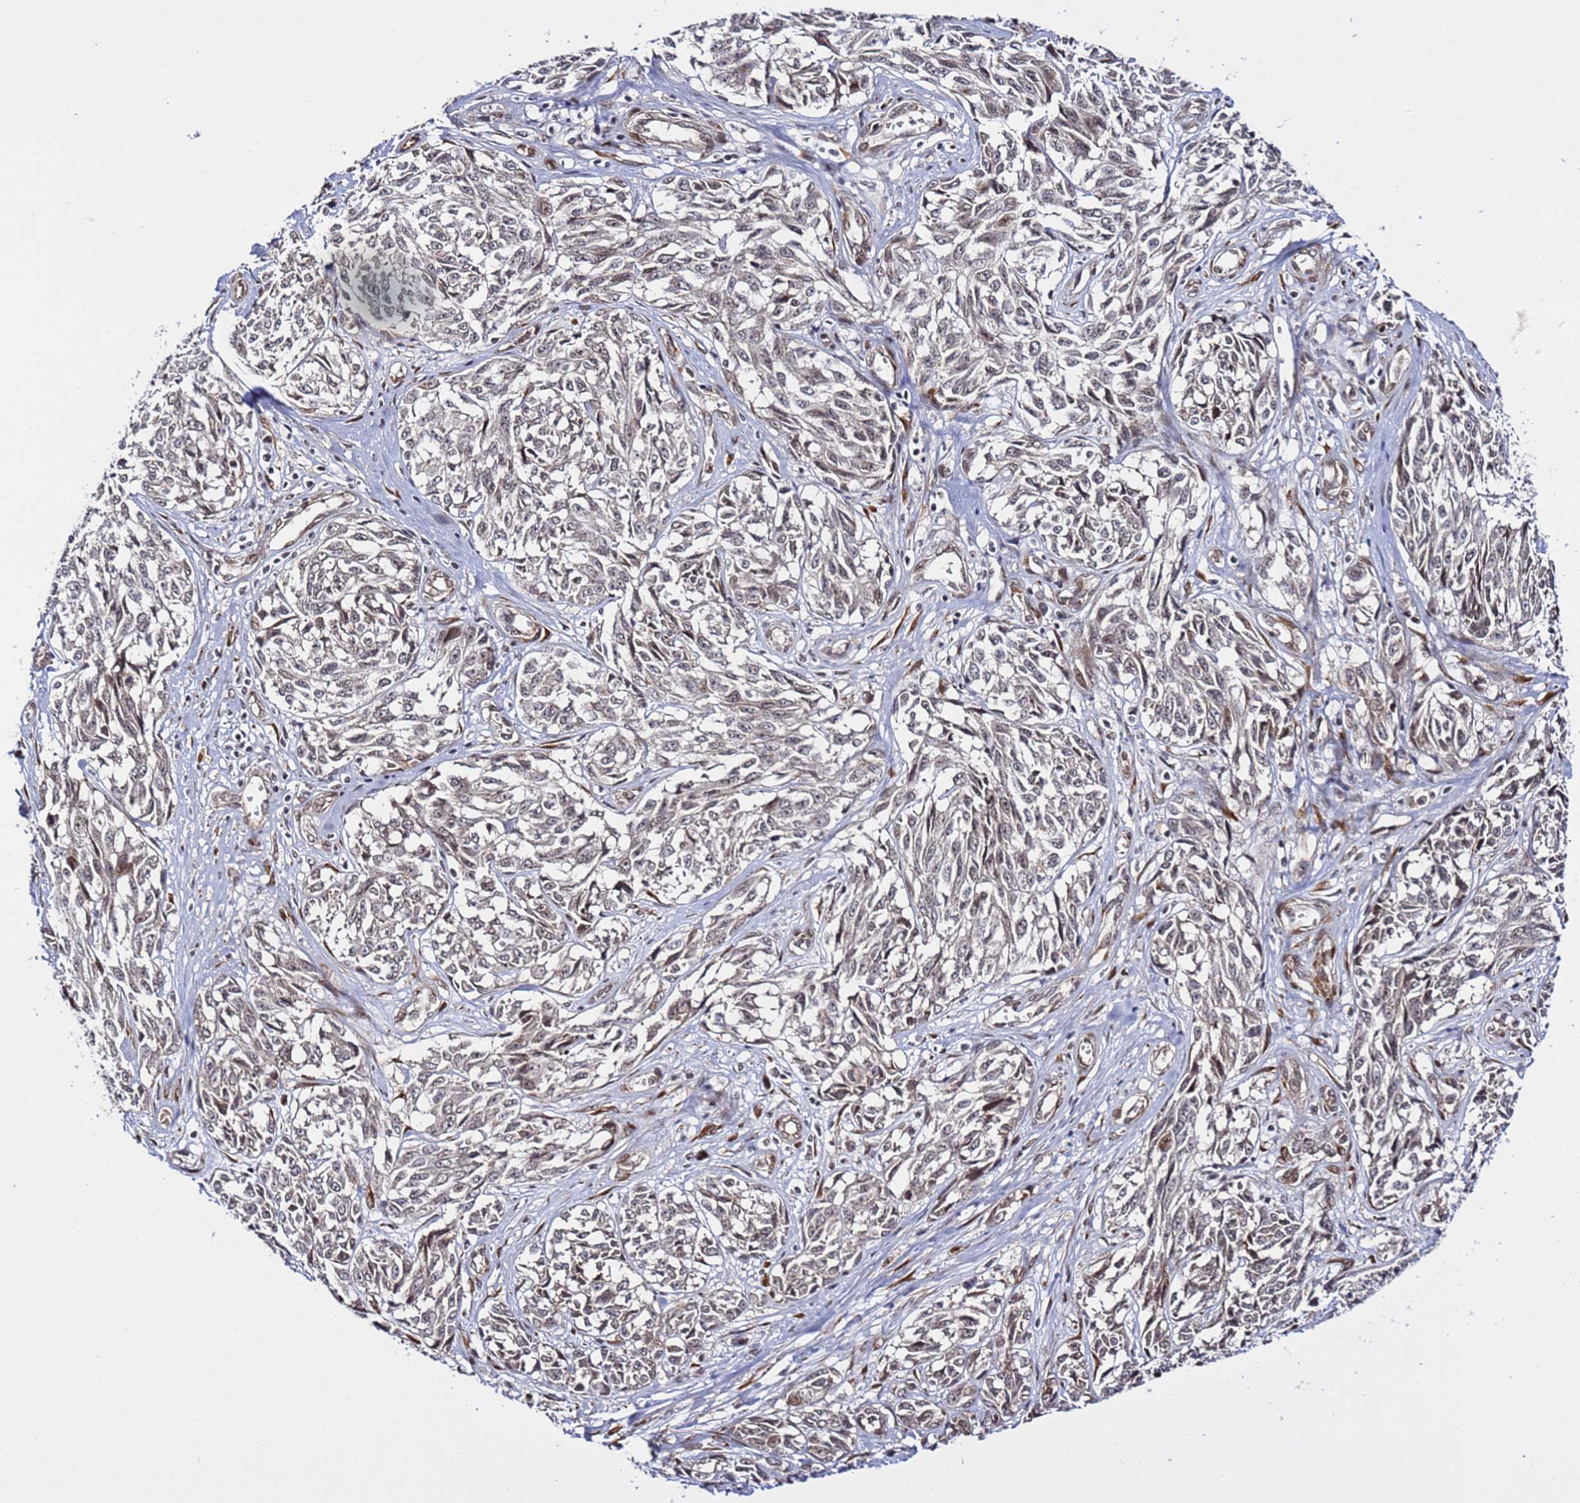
{"staining": {"intensity": "weak", "quantity": "<25%", "location": "cytoplasmic/membranous,nuclear"}, "tissue": "melanoma", "cell_type": "Tumor cells", "image_type": "cancer", "snomed": [{"axis": "morphology", "description": "Malignant melanoma, NOS"}, {"axis": "topography", "description": "Skin"}], "caption": "Immunohistochemistry (IHC) micrograph of human malignant melanoma stained for a protein (brown), which demonstrates no staining in tumor cells. Nuclei are stained in blue.", "gene": "POLR2D", "patient": {"sex": "female", "age": 64}}